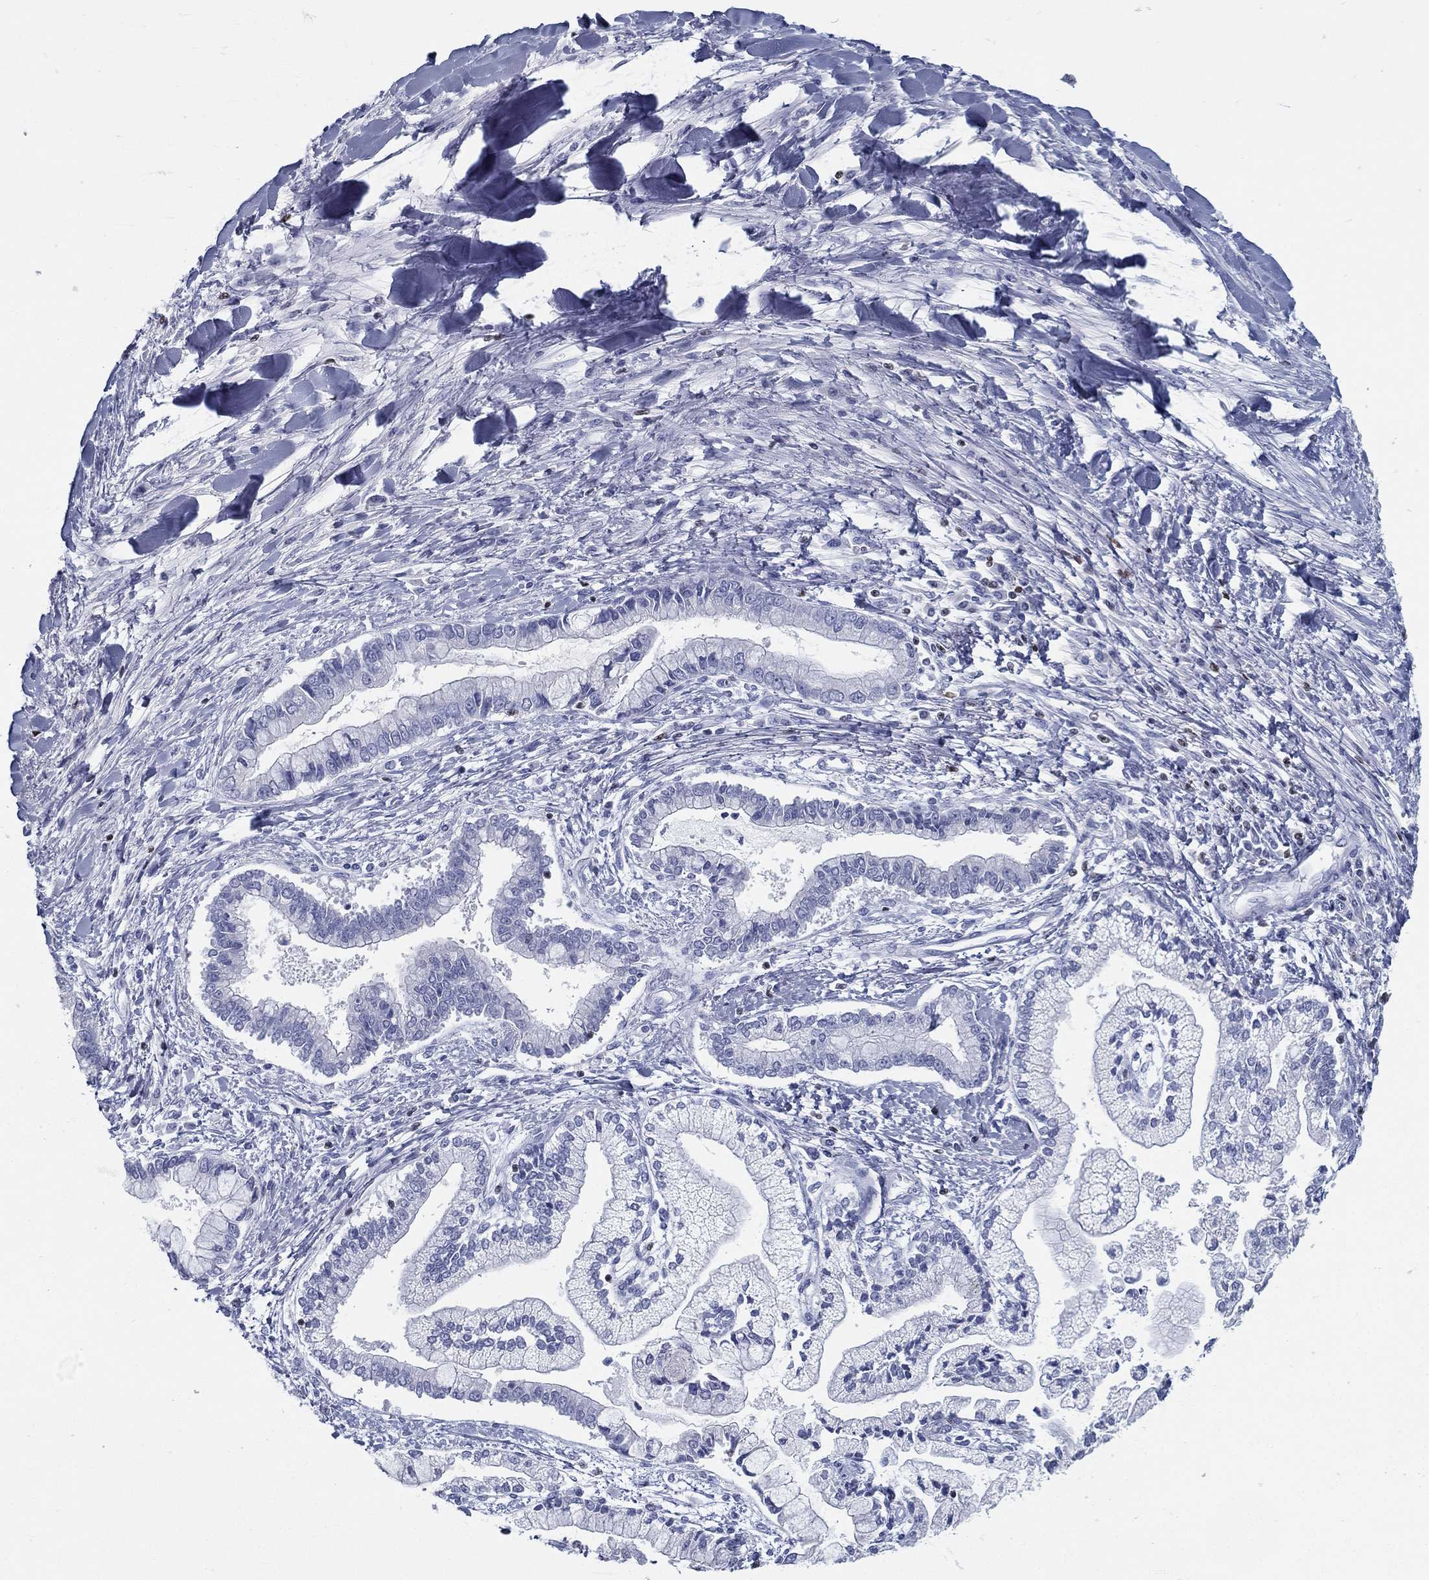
{"staining": {"intensity": "negative", "quantity": "none", "location": "none"}, "tissue": "liver cancer", "cell_type": "Tumor cells", "image_type": "cancer", "snomed": [{"axis": "morphology", "description": "Cholangiocarcinoma"}, {"axis": "topography", "description": "Liver"}], "caption": "The image reveals no staining of tumor cells in liver cholangiocarcinoma.", "gene": "PYHIN1", "patient": {"sex": "male", "age": 50}}